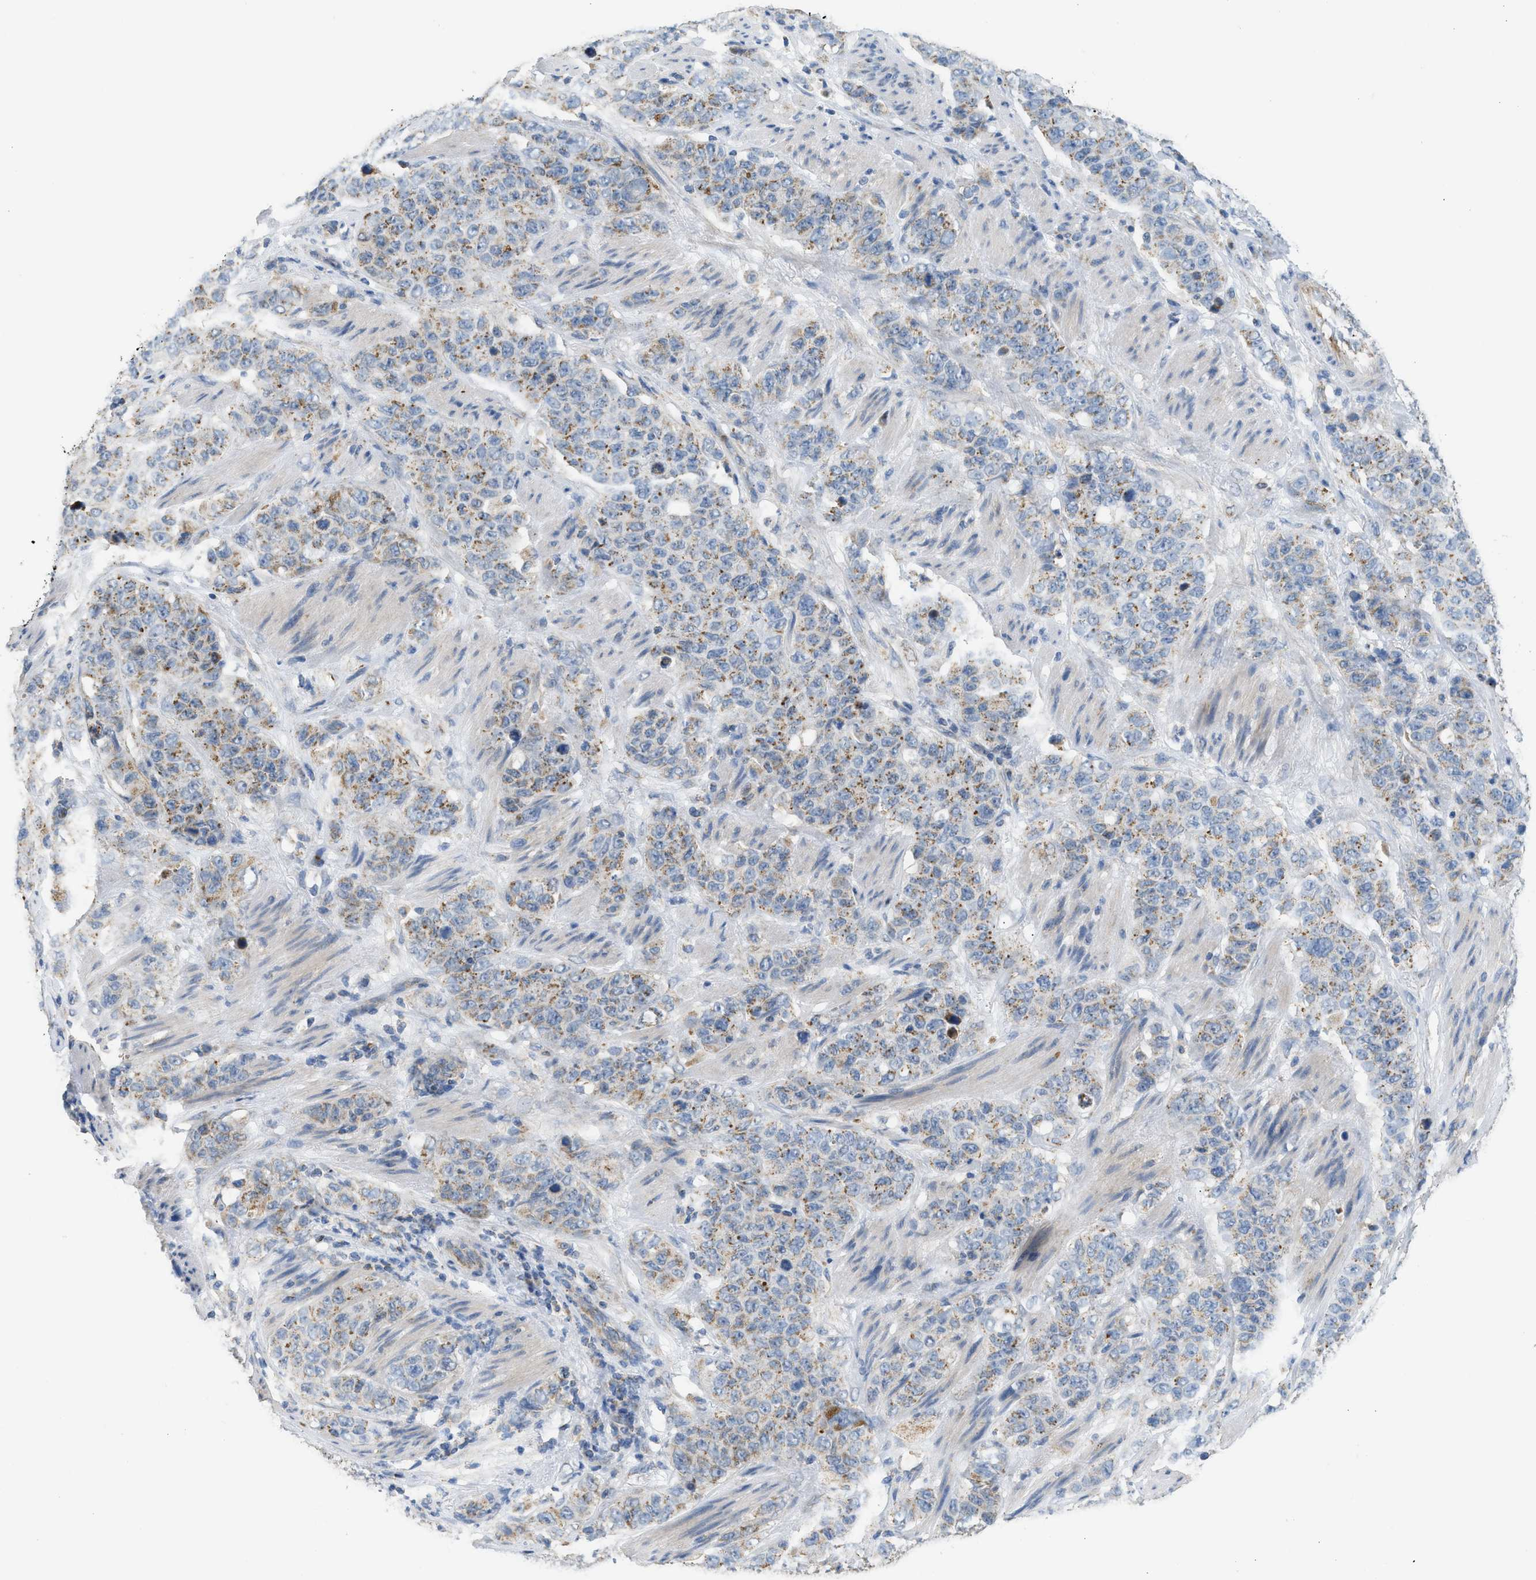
{"staining": {"intensity": "moderate", "quantity": "25%-75%", "location": "cytoplasmic/membranous"}, "tissue": "stomach cancer", "cell_type": "Tumor cells", "image_type": "cancer", "snomed": [{"axis": "morphology", "description": "Adenocarcinoma, NOS"}, {"axis": "topography", "description": "Stomach"}], "caption": "Tumor cells display medium levels of moderate cytoplasmic/membranous positivity in about 25%-75% of cells in human stomach cancer (adenocarcinoma). The staining was performed using DAB (3,3'-diaminobenzidine), with brown indicating positive protein expression. Nuclei are stained blue with hematoxylin.", "gene": "GOT2", "patient": {"sex": "male", "age": 48}}